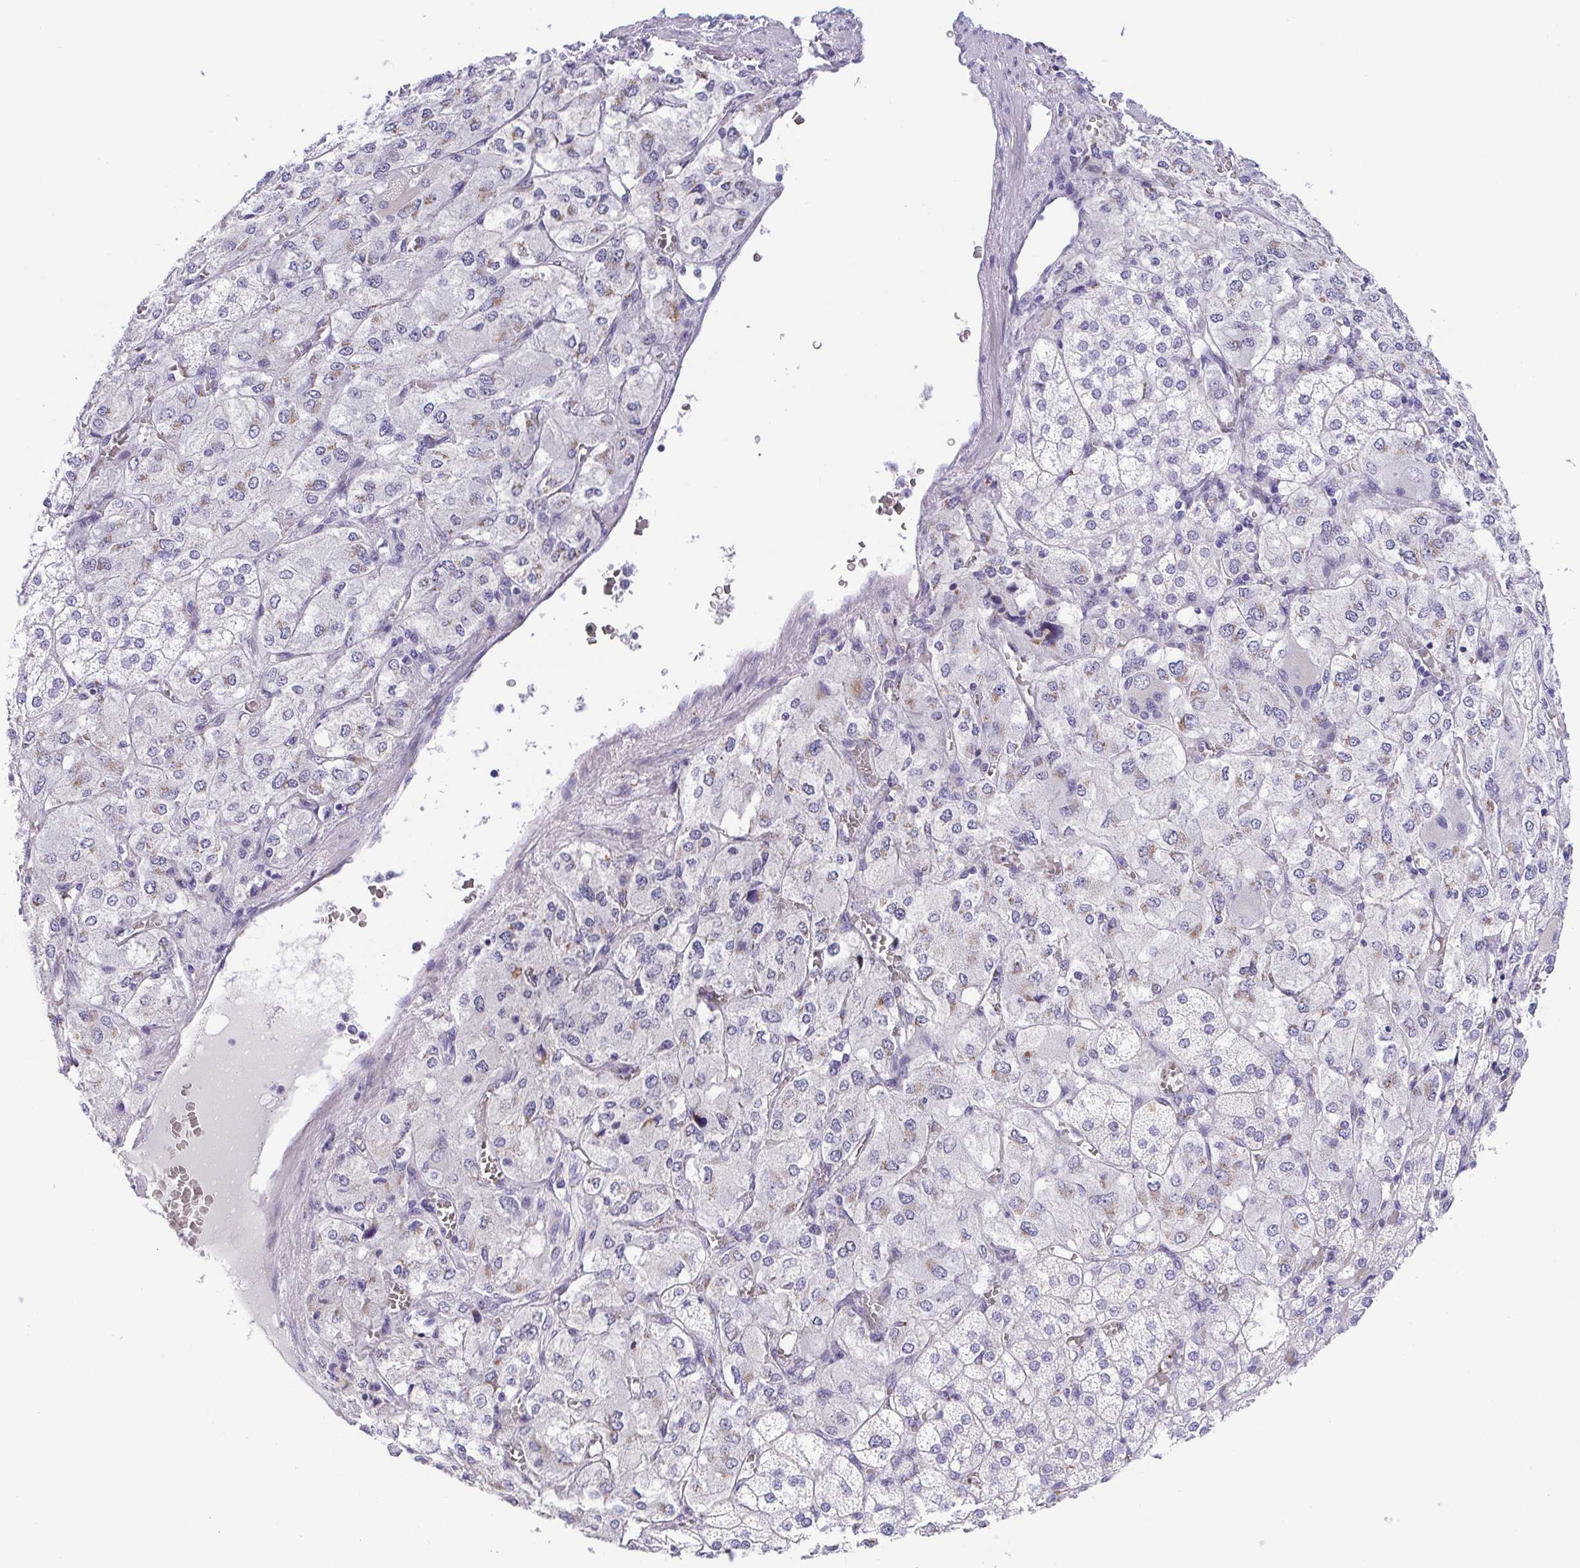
{"staining": {"intensity": "negative", "quantity": "none", "location": "none"}, "tissue": "adrenal gland", "cell_type": "Glandular cells", "image_type": "normal", "snomed": [{"axis": "morphology", "description": "Normal tissue, NOS"}, {"axis": "topography", "description": "Adrenal gland"}], "caption": "There is no significant staining in glandular cells of adrenal gland. Brightfield microscopy of immunohistochemistry (IHC) stained with DAB (3,3'-diaminobenzidine) (brown) and hematoxylin (blue), captured at high magnification.", "gene": "SULT1B1", "patient": {"sex": "female", "age": 60}}